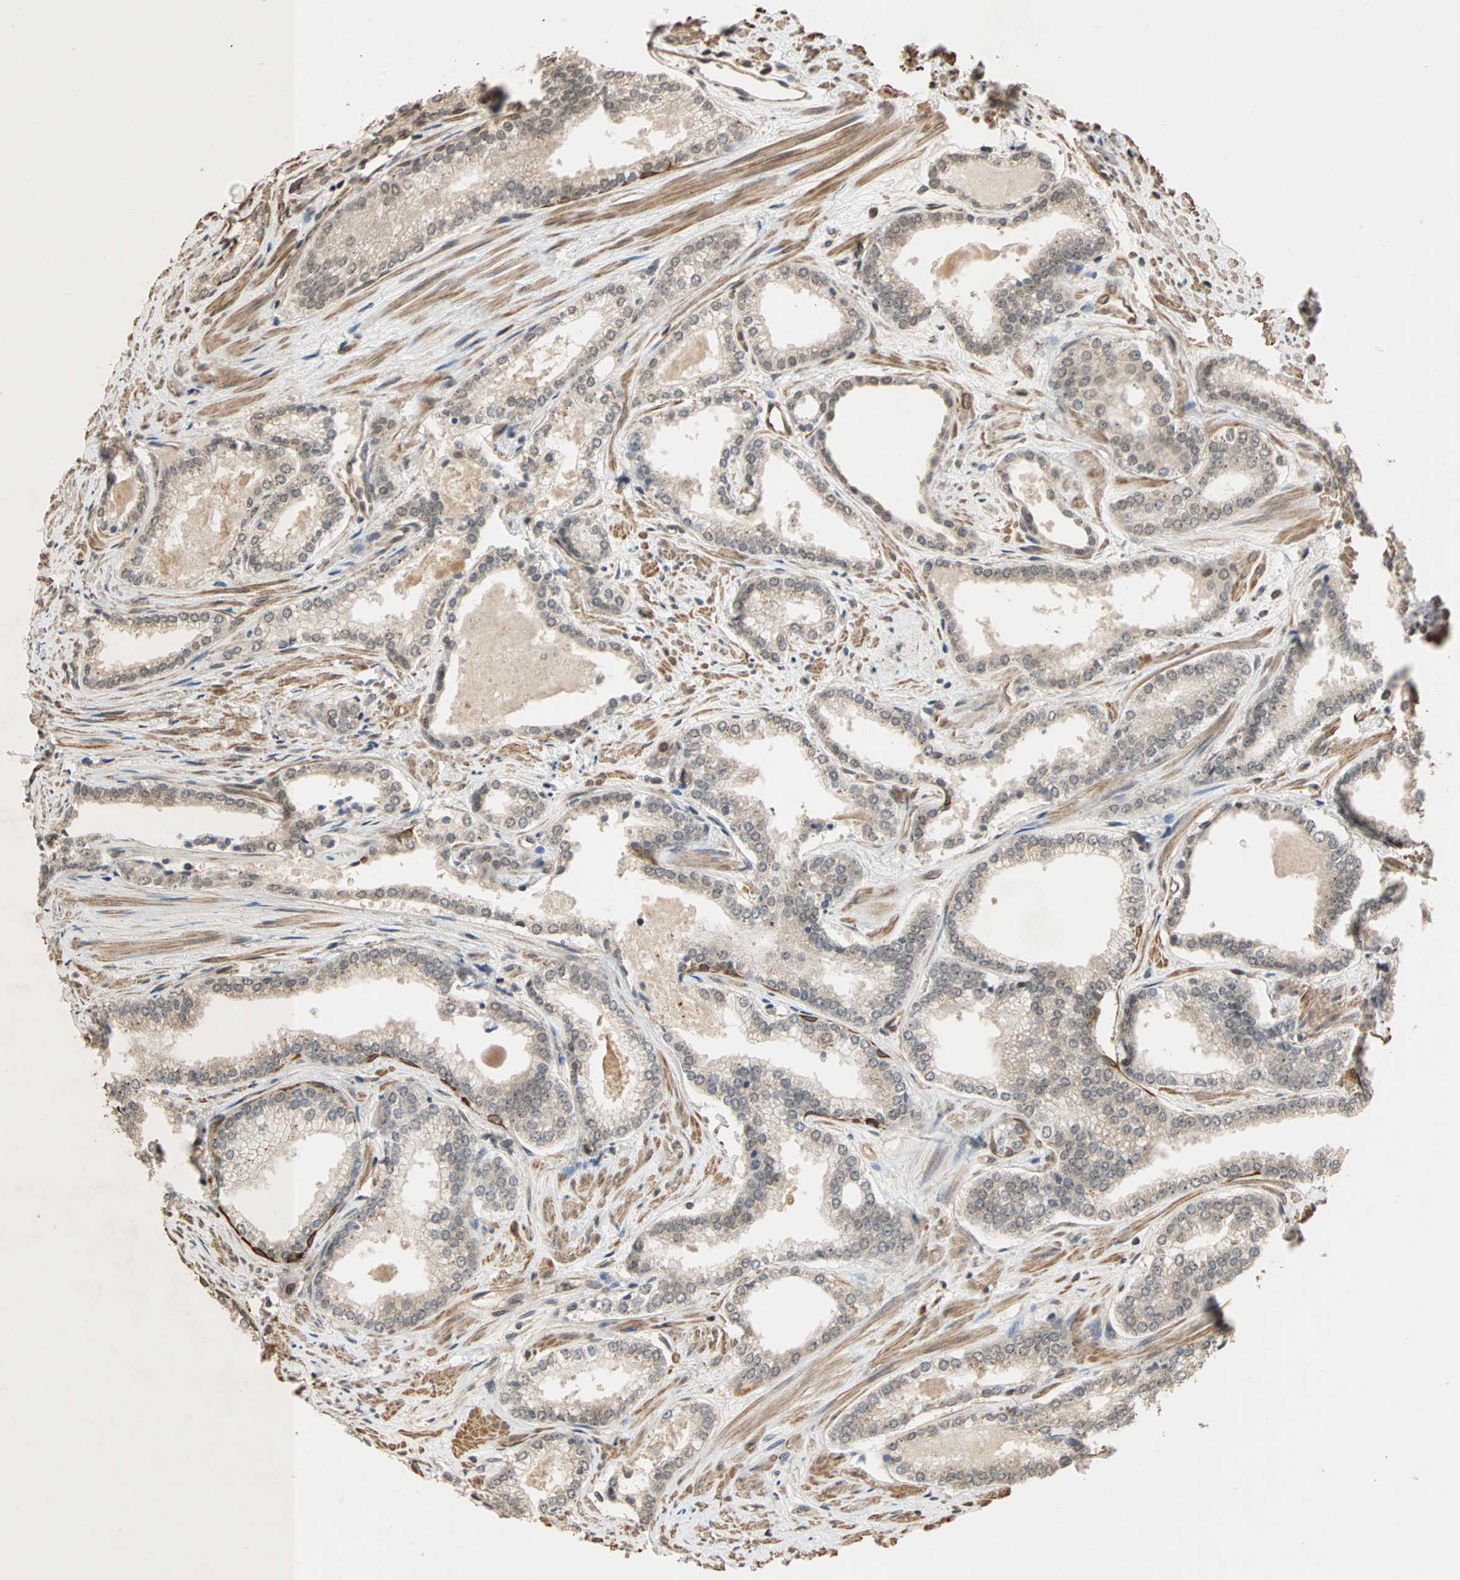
{"staining": {"intensity": "weak", "quantity": ">75%", "location": "cytoplasmic/membranous"}, "tissue": "prostate cancer", "cell_type": "Tumor cells", "image_type": "cancer", "snomed": [{"axis": "morphology", "description": "Adenocarcinoma, Low grade"}, {"axis": "topography", "description": "Prostate"}], "caption": "Brown immunohistochemical staining in prostate low-grade adenocarcinoma shows weak cytoplasmic/membranous expression in about >75% of tumor cells.", "gene": "CDC5L", "patient": {"sex": "male", "age": 60}}